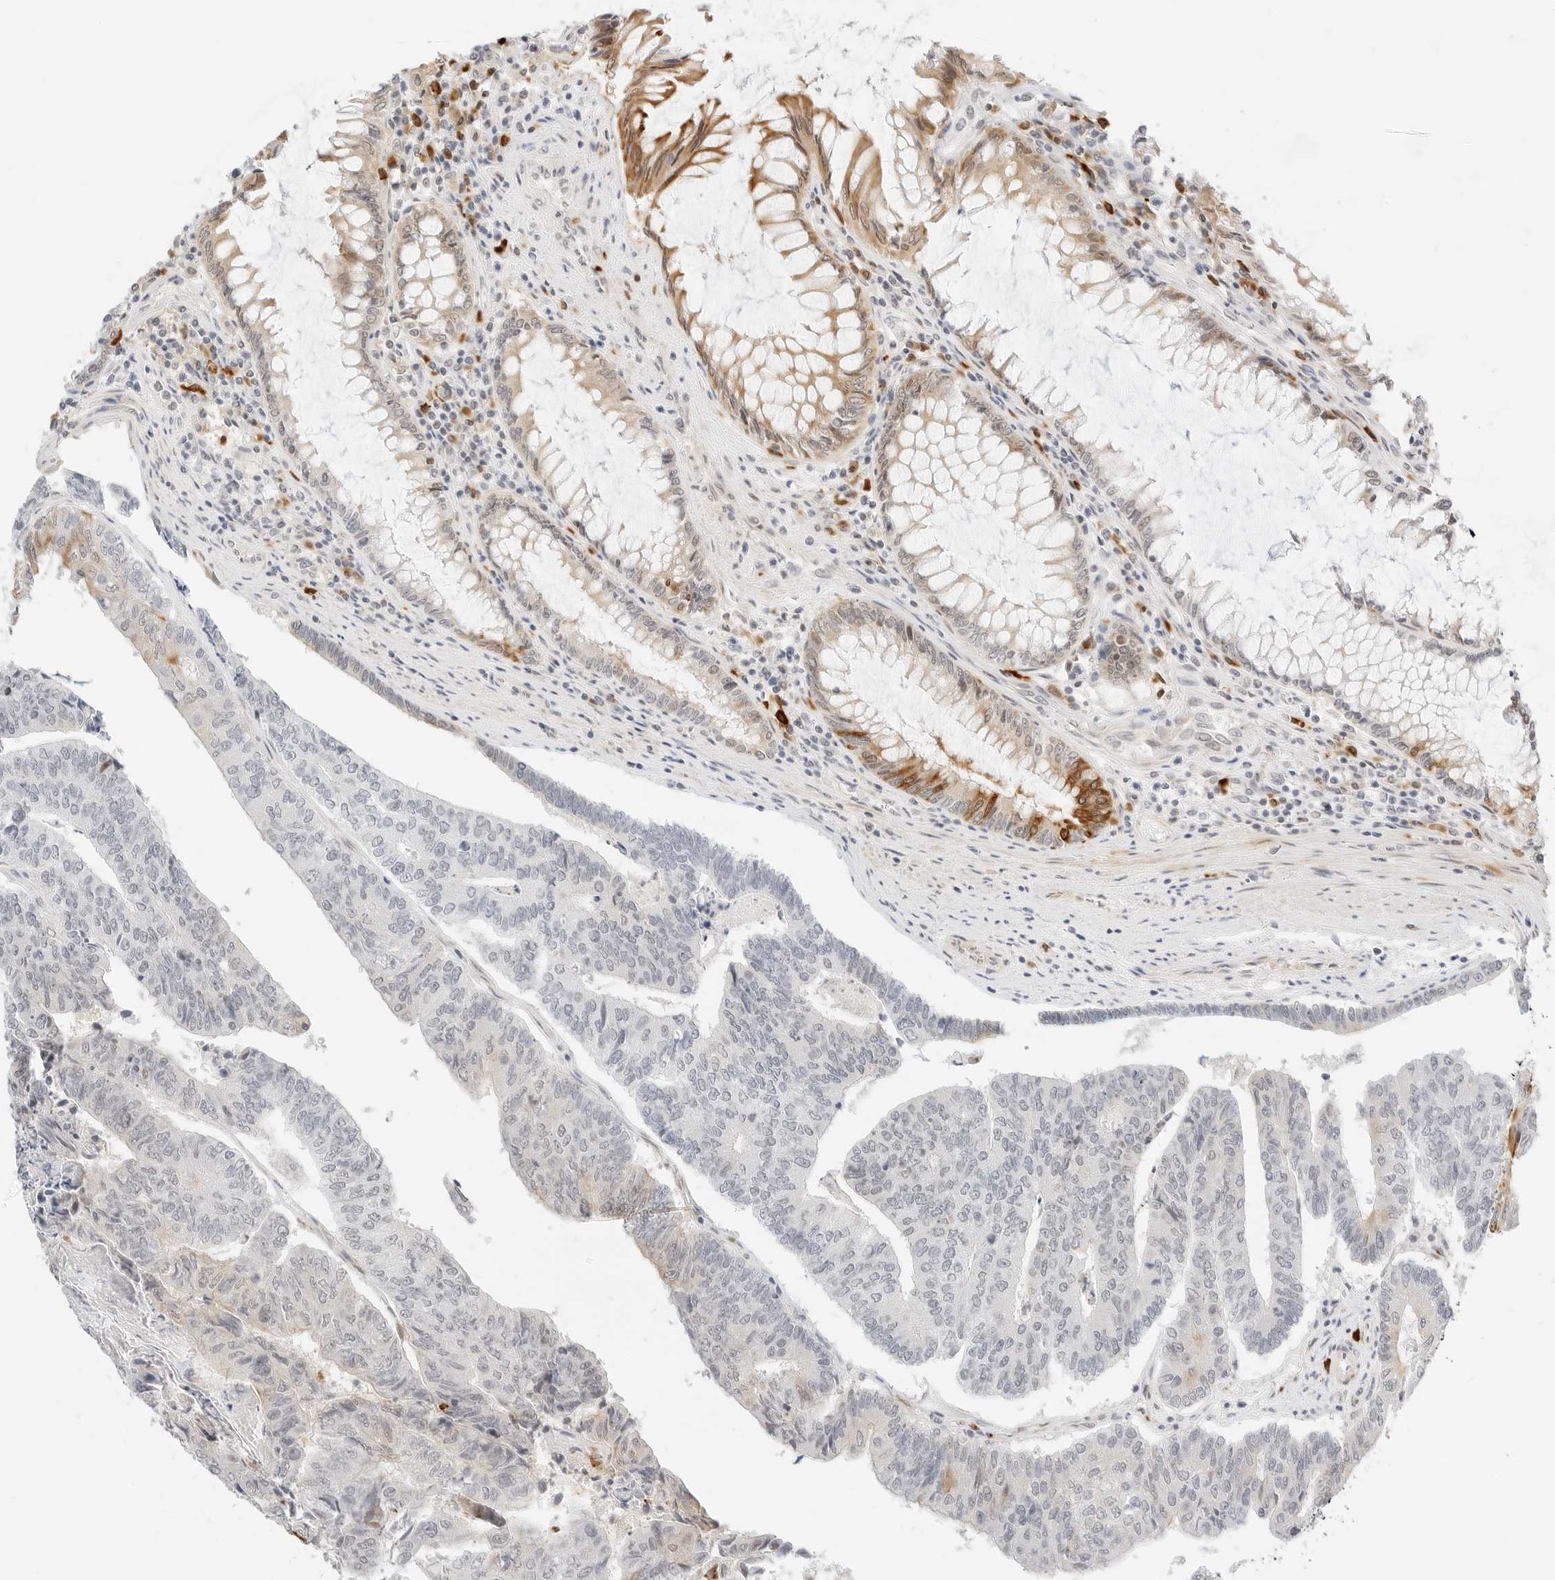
{"staining": {"intensity": "negative", "quantity": "none", "location": "none"}, "tissue": "colorectal cancer", "cell_type": "Tumor cells", "image_type": "cancer", "snomed": [{"axis": "morphology", "description": "Adenocarcinoma, NOS"}, {"axis": "topography", "description": "Colon"}], "caption": "High power microscopy image of an IHC micrograph of colorectal cancer (adenocarcinoma), revealing no significant positivity in tumor cells.", "gene": "TEKT2", "patient": {"sex": "female", "age": 67}}